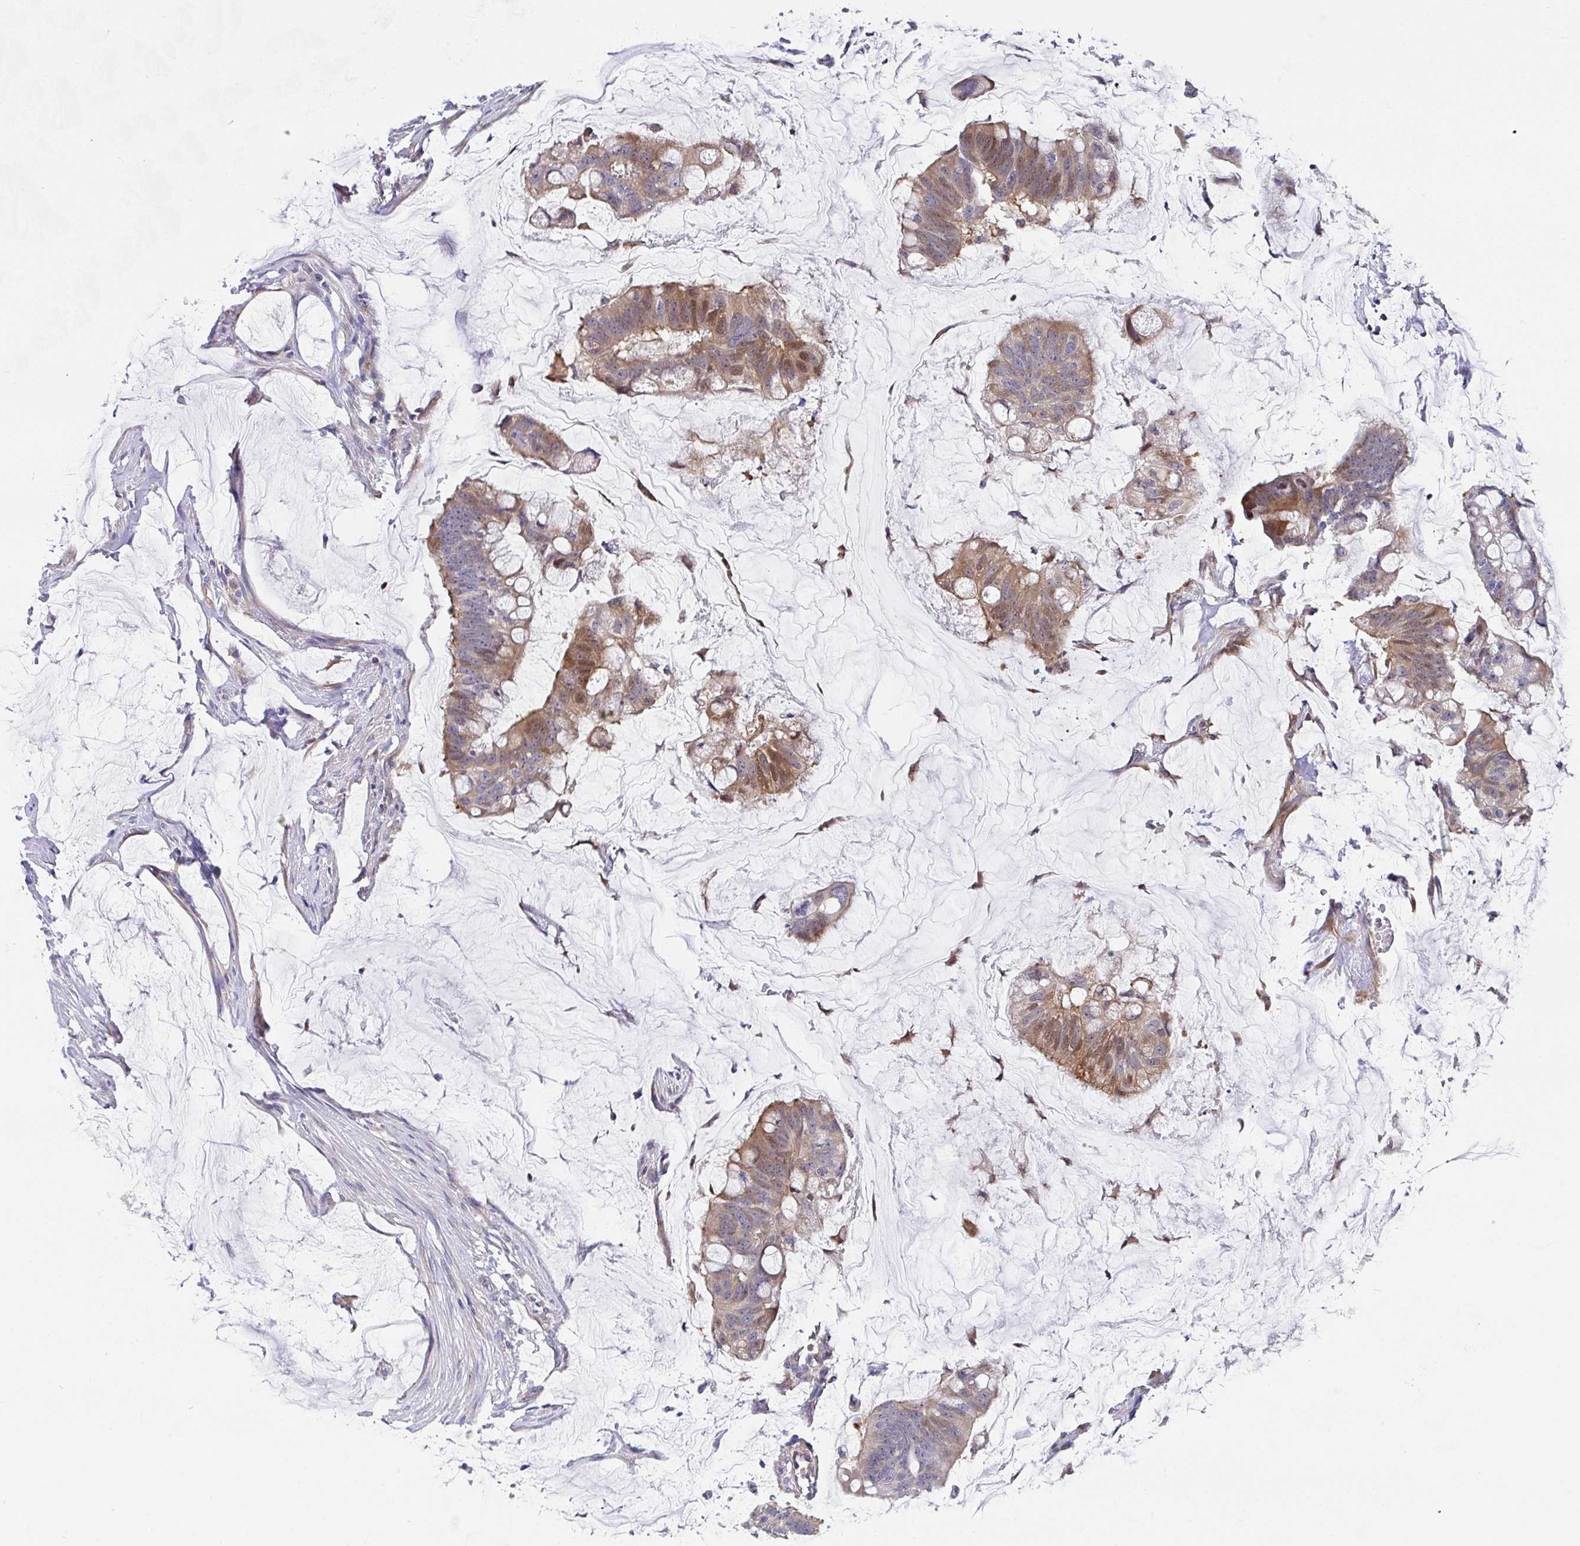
{"staining": {"intensity": "moderate", "quantity": "25%-75%", "location": "cytoplasmic/membranous,nuclear"}, "tissue": "colorectal cancer", "cell_type": "Tumor cells", "image_type": "cancer", "snomed": [{"axis": "morphology", "description": "Adenocarcinoma, NOS"}, {"axis": "topography", "description": "Colon"}], "caption": "Colorectal cancer stained with a brown dye shows moderate cytoplasmic/membranous and nuclear positive staining in approximately 25%-75% of tumor cells.", "gene": "P2RX3", "patient": {"sex": "male", "age": 62}}